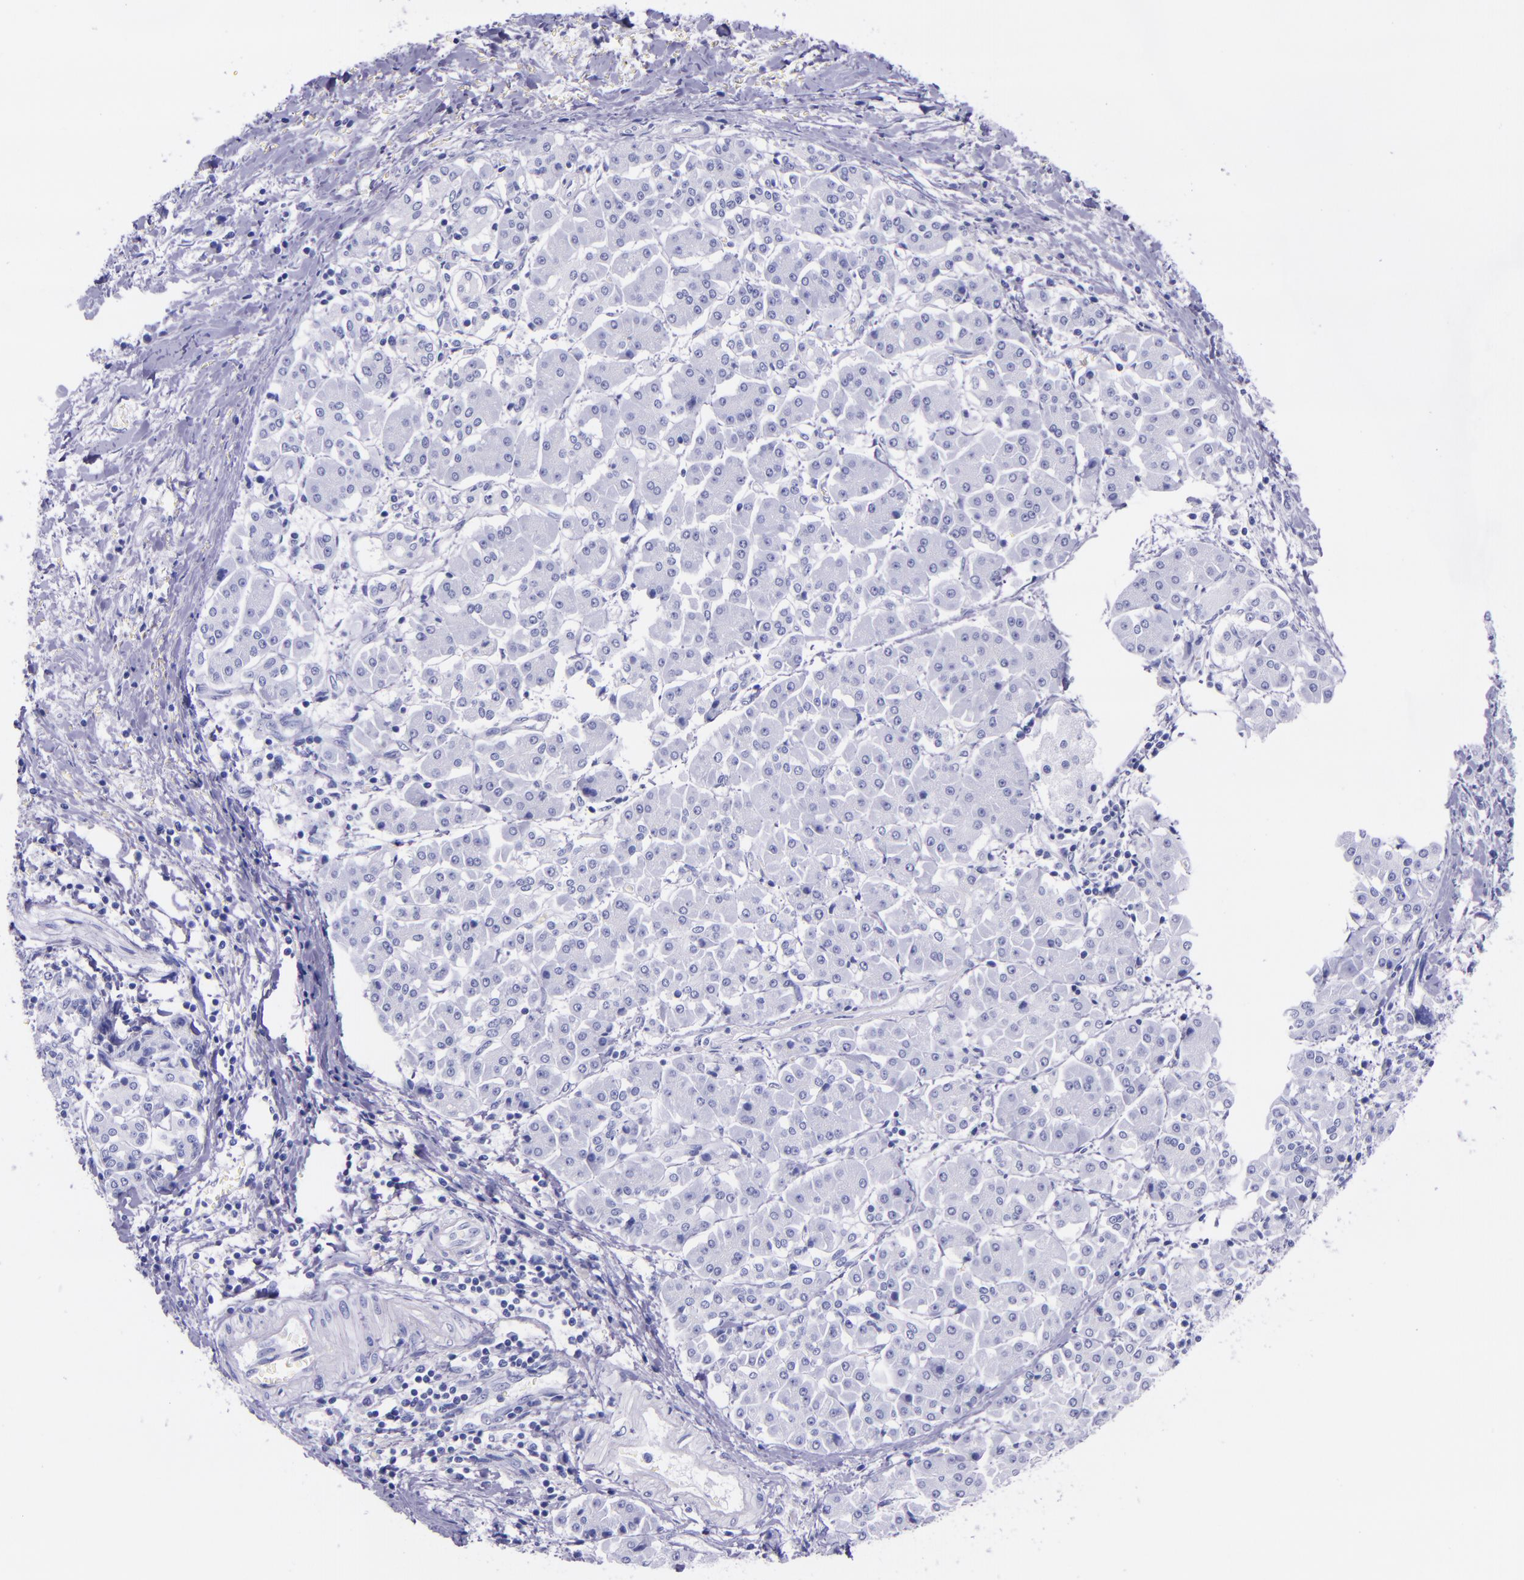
{"staining": {"intensity": "negative", "quantity": "none", "location": "none"}, "tissue": "pancreatic cancer", "cell_type": "Tumor cells", "image_type": "cancer", "snomed": [{"axis": "morphology", "description": "Adenocarcinoma, NOS"}, {"axis": "topography", "description": "Pancreas"}], "caption": "IHC image of human adenocarcinoma (pancreatic) stained for a protein (brown), which exhibits no positivity in tumor cells.", "gene": "MBP", "patient": {"sex": "female", "age": 57}}